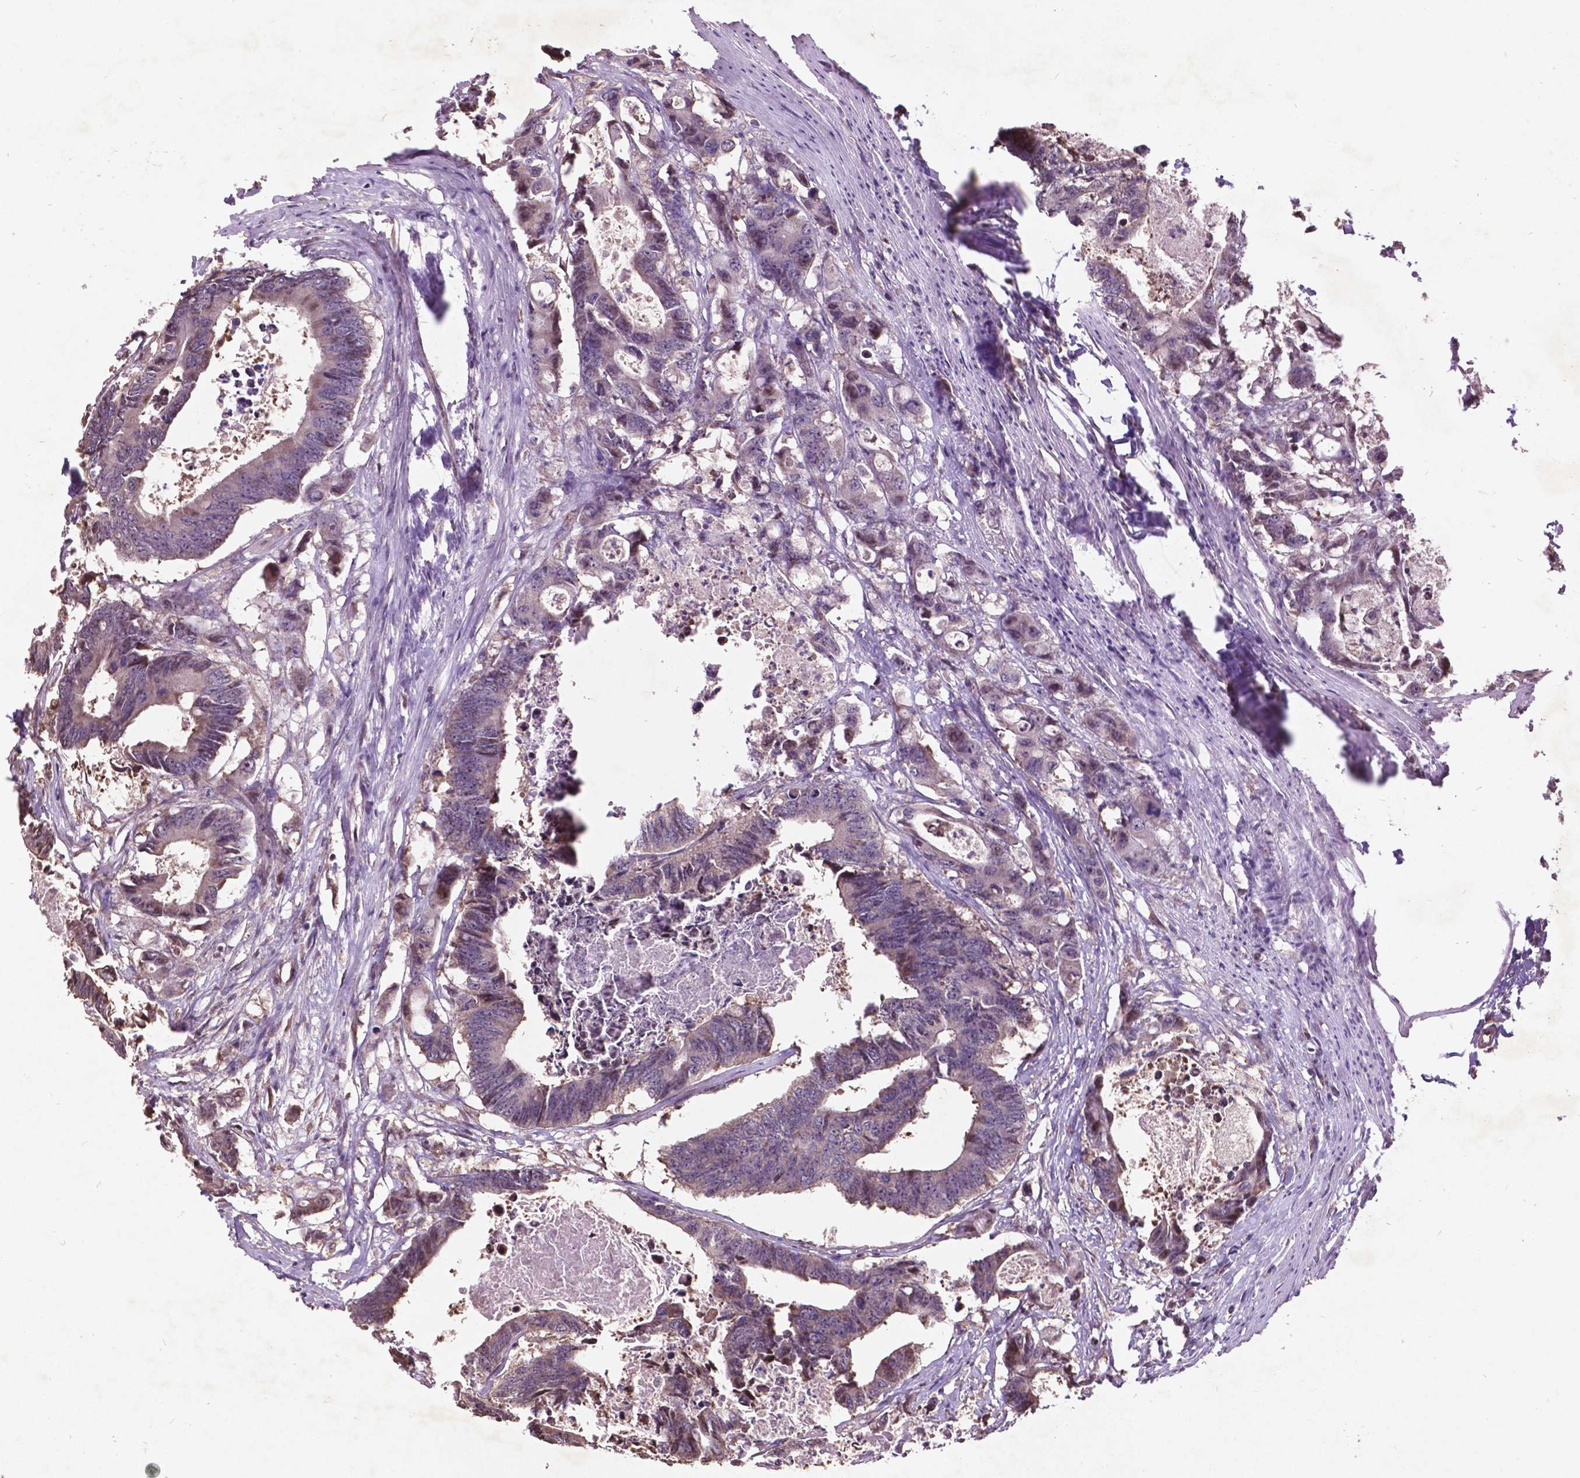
{"staining": {"intensity": "weak", "quantity": "<25%", "location": "cytoplasmic/membranous"}, "tissue": "colorectal cancer", "cell_type": "Tumor cells", "image_type": "cancer", "snomed": [{"axis": "morphology", "description": "Adenocarcinoma, NOS"}, {"axis": "topography", "description": "Rectum"}], "caption": "Colorectal cancer was stained to show a protein in brown. There is no significant staining in tumor cells. (Stains: DAB immunohistochemistry with hematoxylin counter stain, Microscopy: brightfield microscopy at high magnification).", "gene": "AP1S3", "patient": {"sex": "male", "age": 54}}